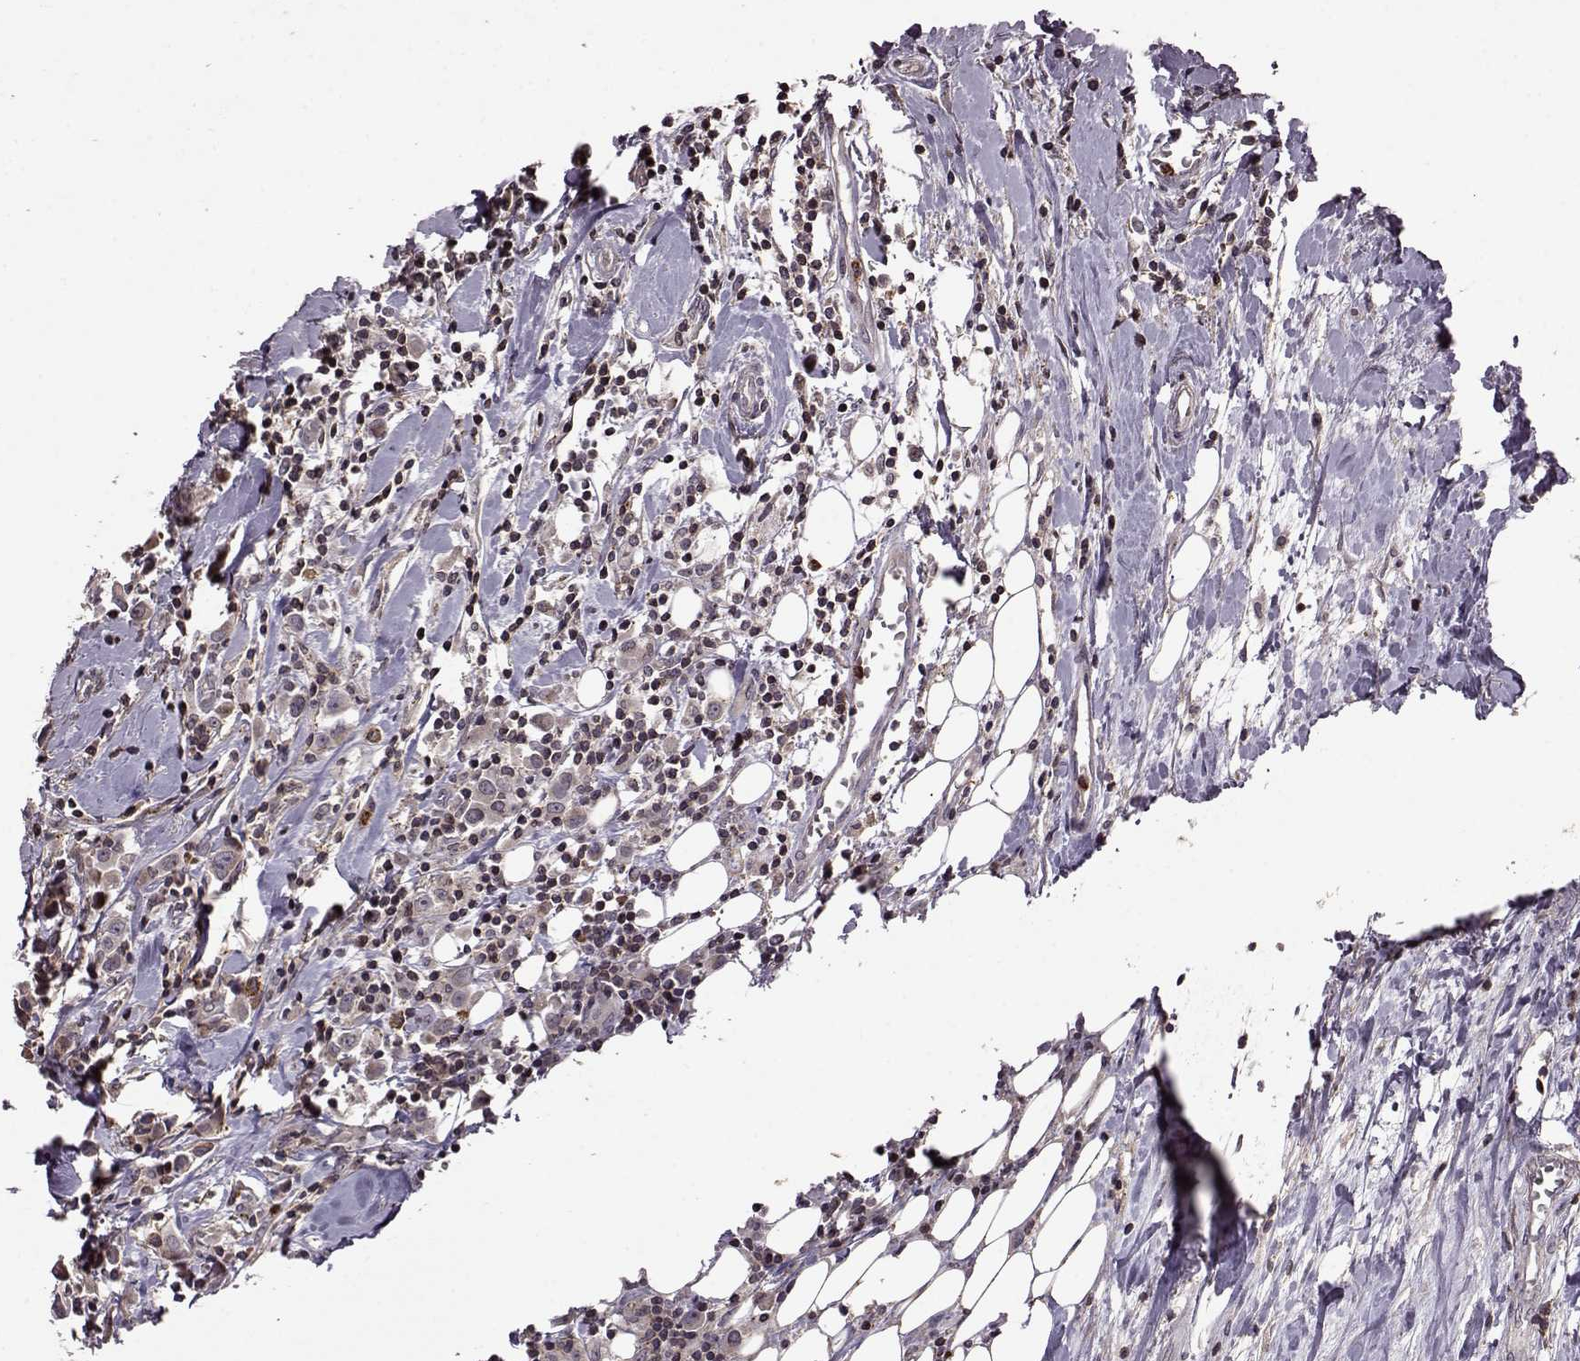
{"staining": {"intensity": "weak", "quantity": ">75%", "location": "cytoplasmic/membranous"}, "tissue": "breast cancer", "cell_type": "Tumor cells", "image_type": "cancer", "snomed": [{"axis": "morphology", "description": "Duct carcinoma"}, {"axis": "topography", "description": "Breast"}], "caption": "Protein staining by immunohistochemistry demonstrates weak cytoplasmic/membranous staining in approximately >75% of tumor cells in breast cancer.", "gene": "TRMU", "patient": {"sex": "female", "age": 61}}